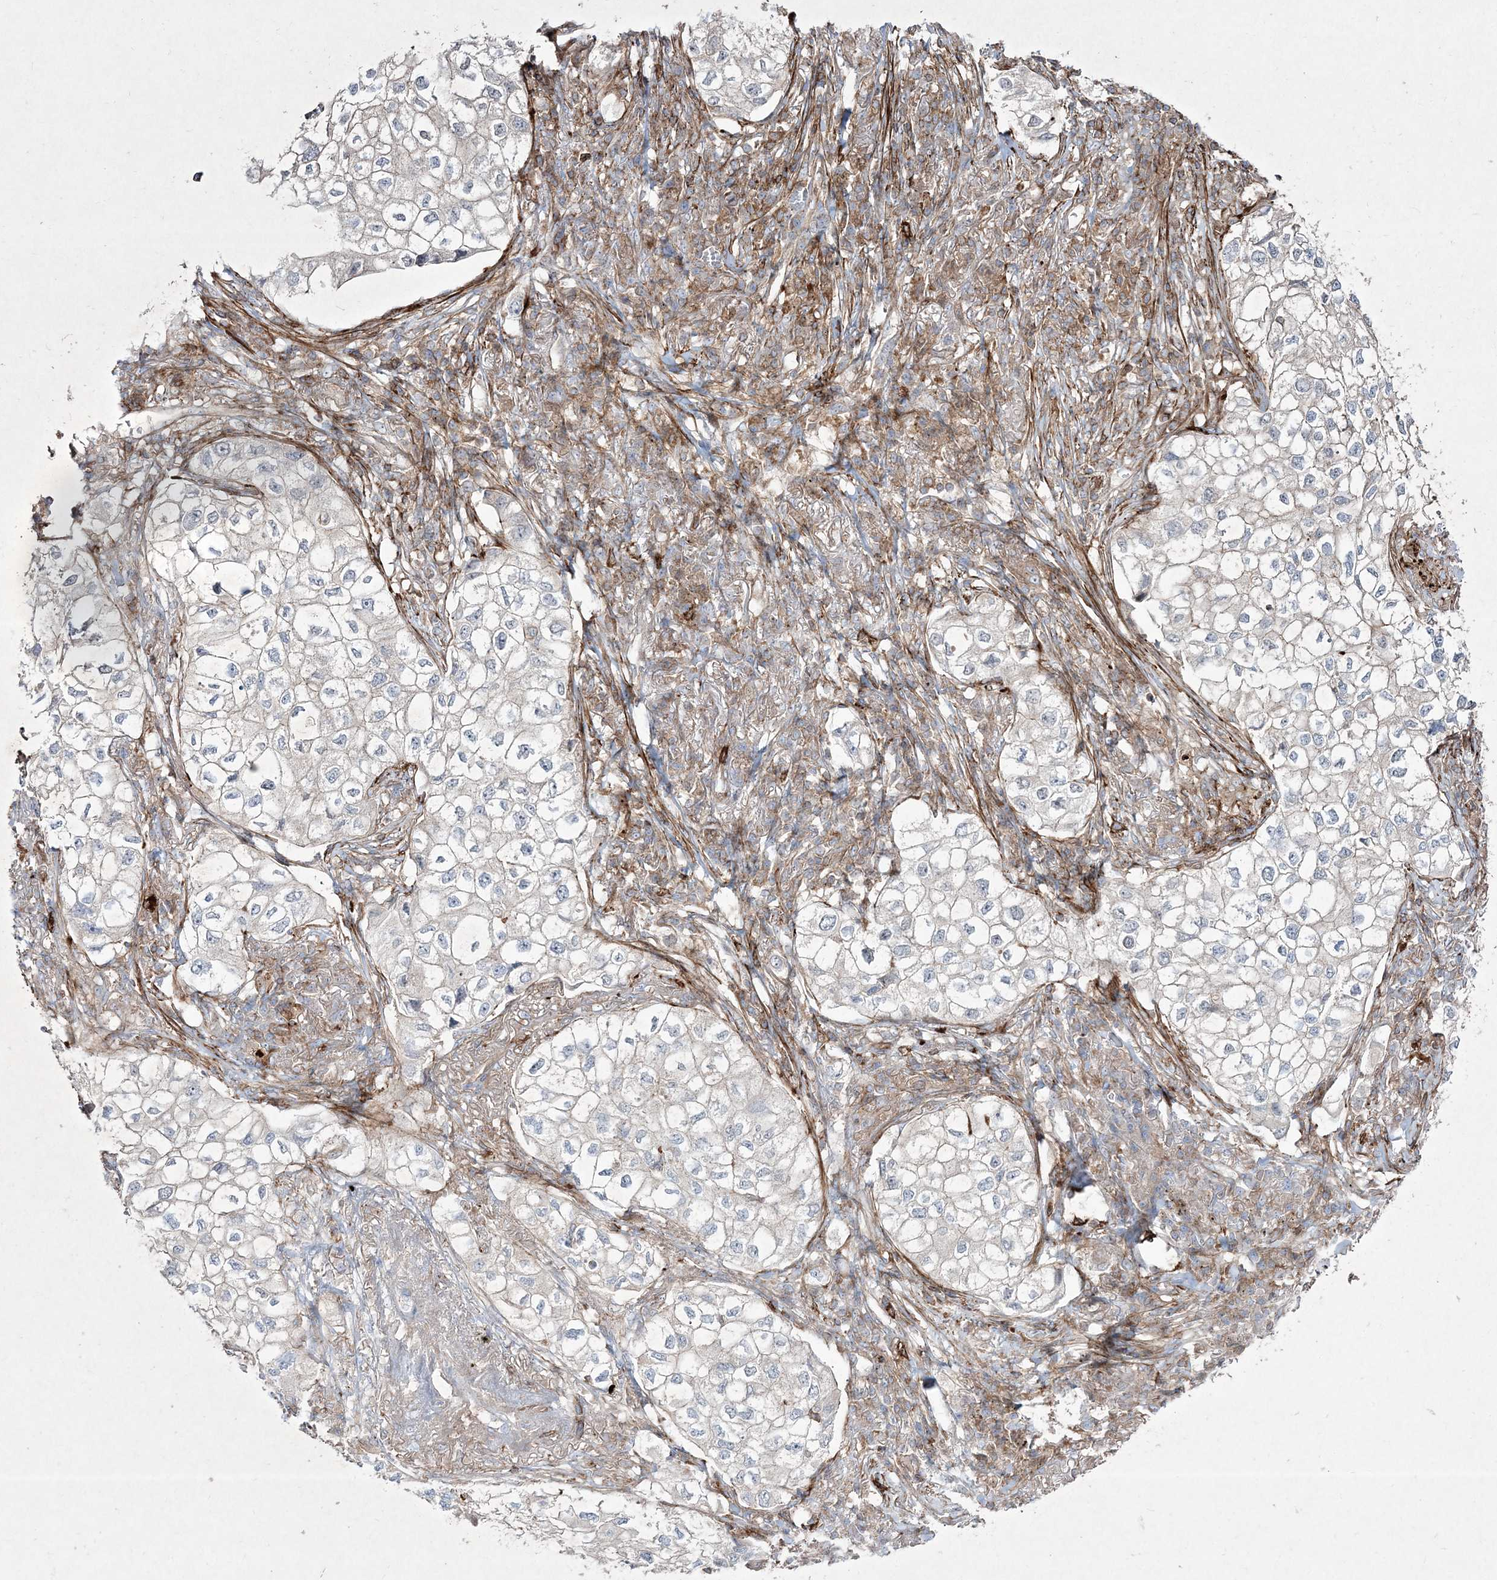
{"staining": {"intensity": "negative", "quantity": "none", "location": "none"}, "tissue": "lung cancer", "cell_type": "Tumor cells", "image_type": "cancer", "snomed": [{"axis": "morphology", "description": "Adenocarcinoma, NOS"}, {"axis": "topography", "description": "Lung"}], "caption": "DAB immunohistochemical staining of adenocarcinoma (lung) displays no significant expression in tumor cells.", "gene": "RICTOR", "patient": {"sex": "male", "age": 63}}